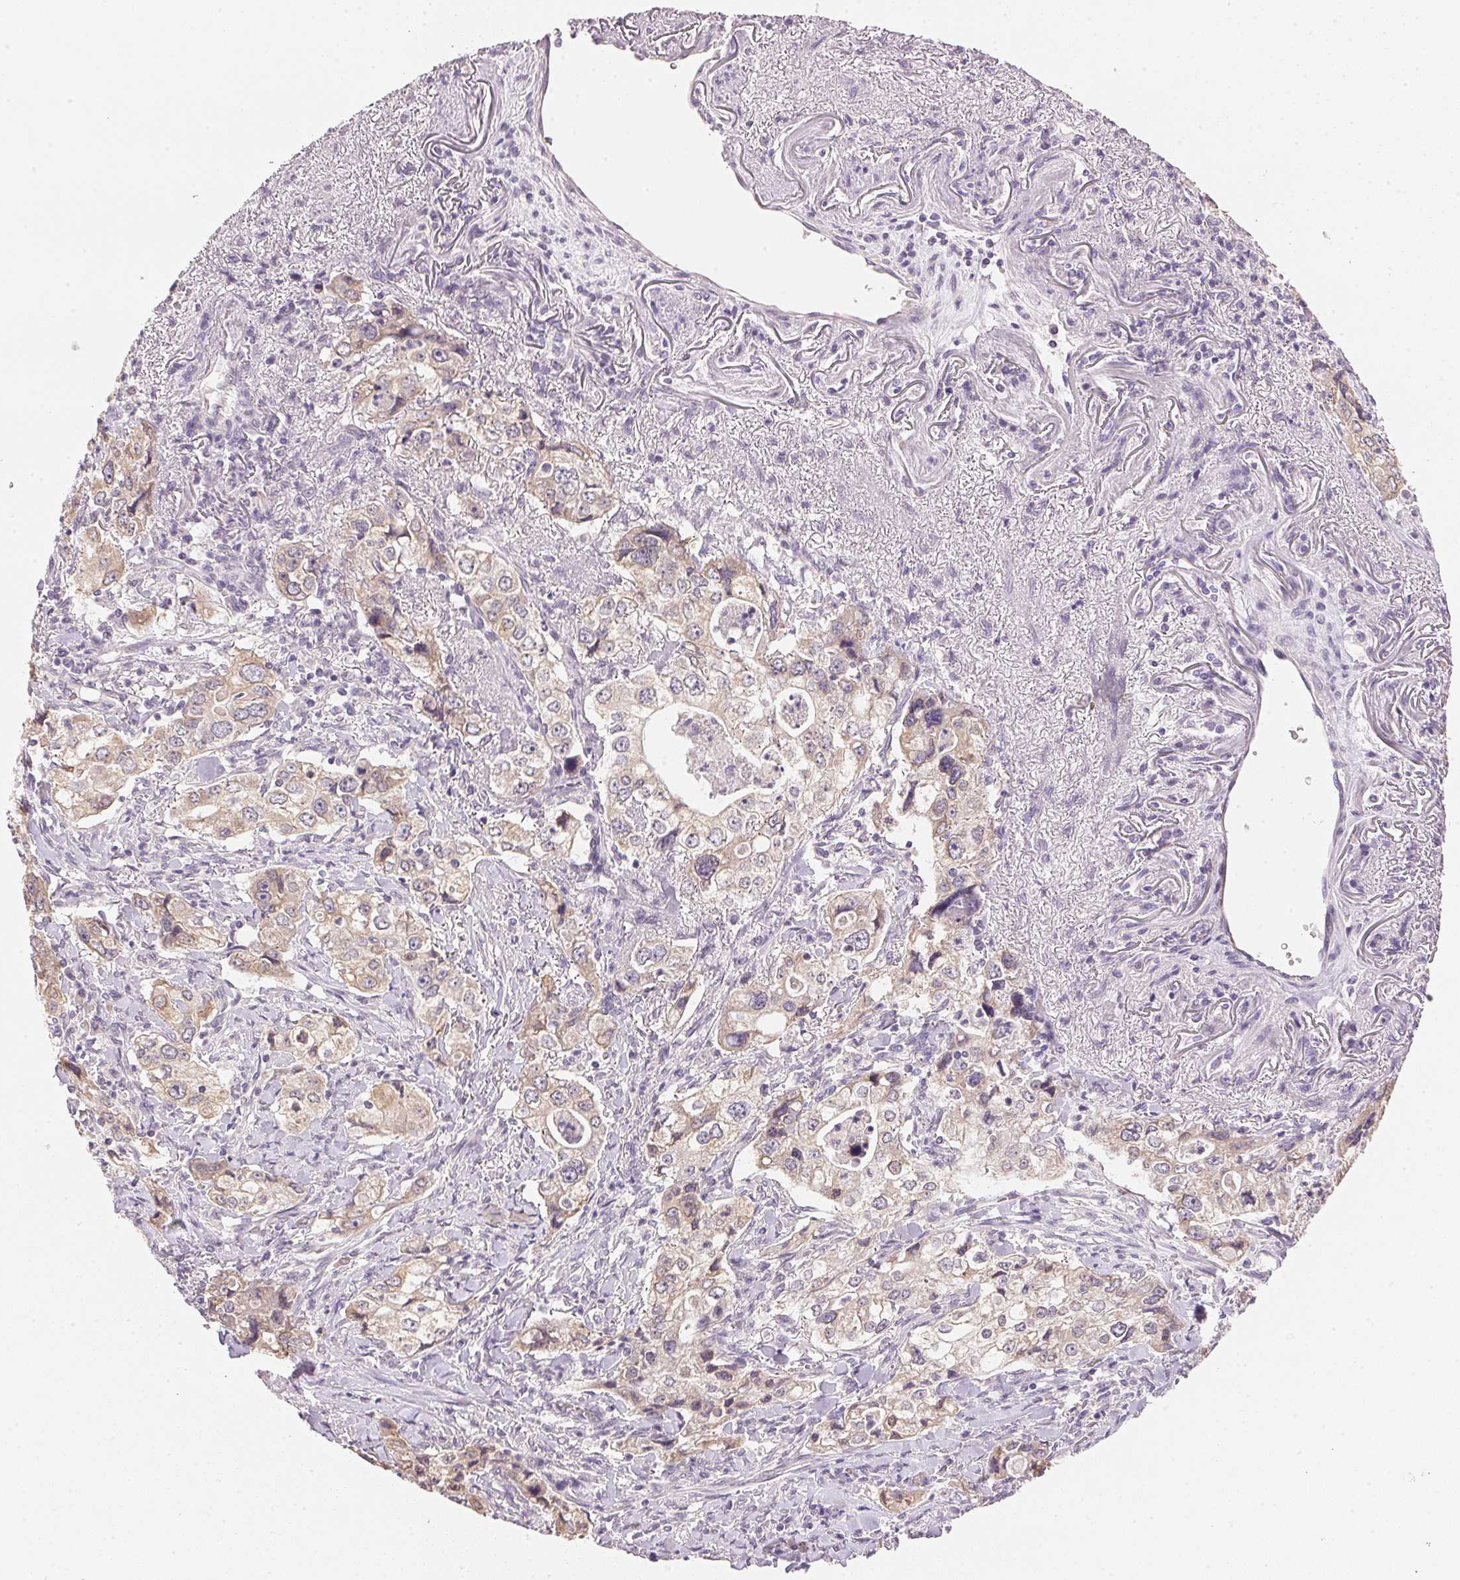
{"staining": {"intensity": "weak", "quantity": "25%-75%", "location": "cytoplasmic/membranous"}, "tissue": "stomach cancer", "cell_type": "Tumor cells", "image_type": "cancer", "snomed": [{"axis": "morphology", "description": "Adenocarcinoma, NOS"}, {"axis": "topography", "description": "Stomach, upper"}], "caption": "This micrograph reveals immunohistochemistry staining of human stomach cancer, with low weak cytoplasmic/membranous positivity in about 25%-75% of tumor cells.", "gene": "DHCR24", "patient": {"sex": "male", "age": 75}}